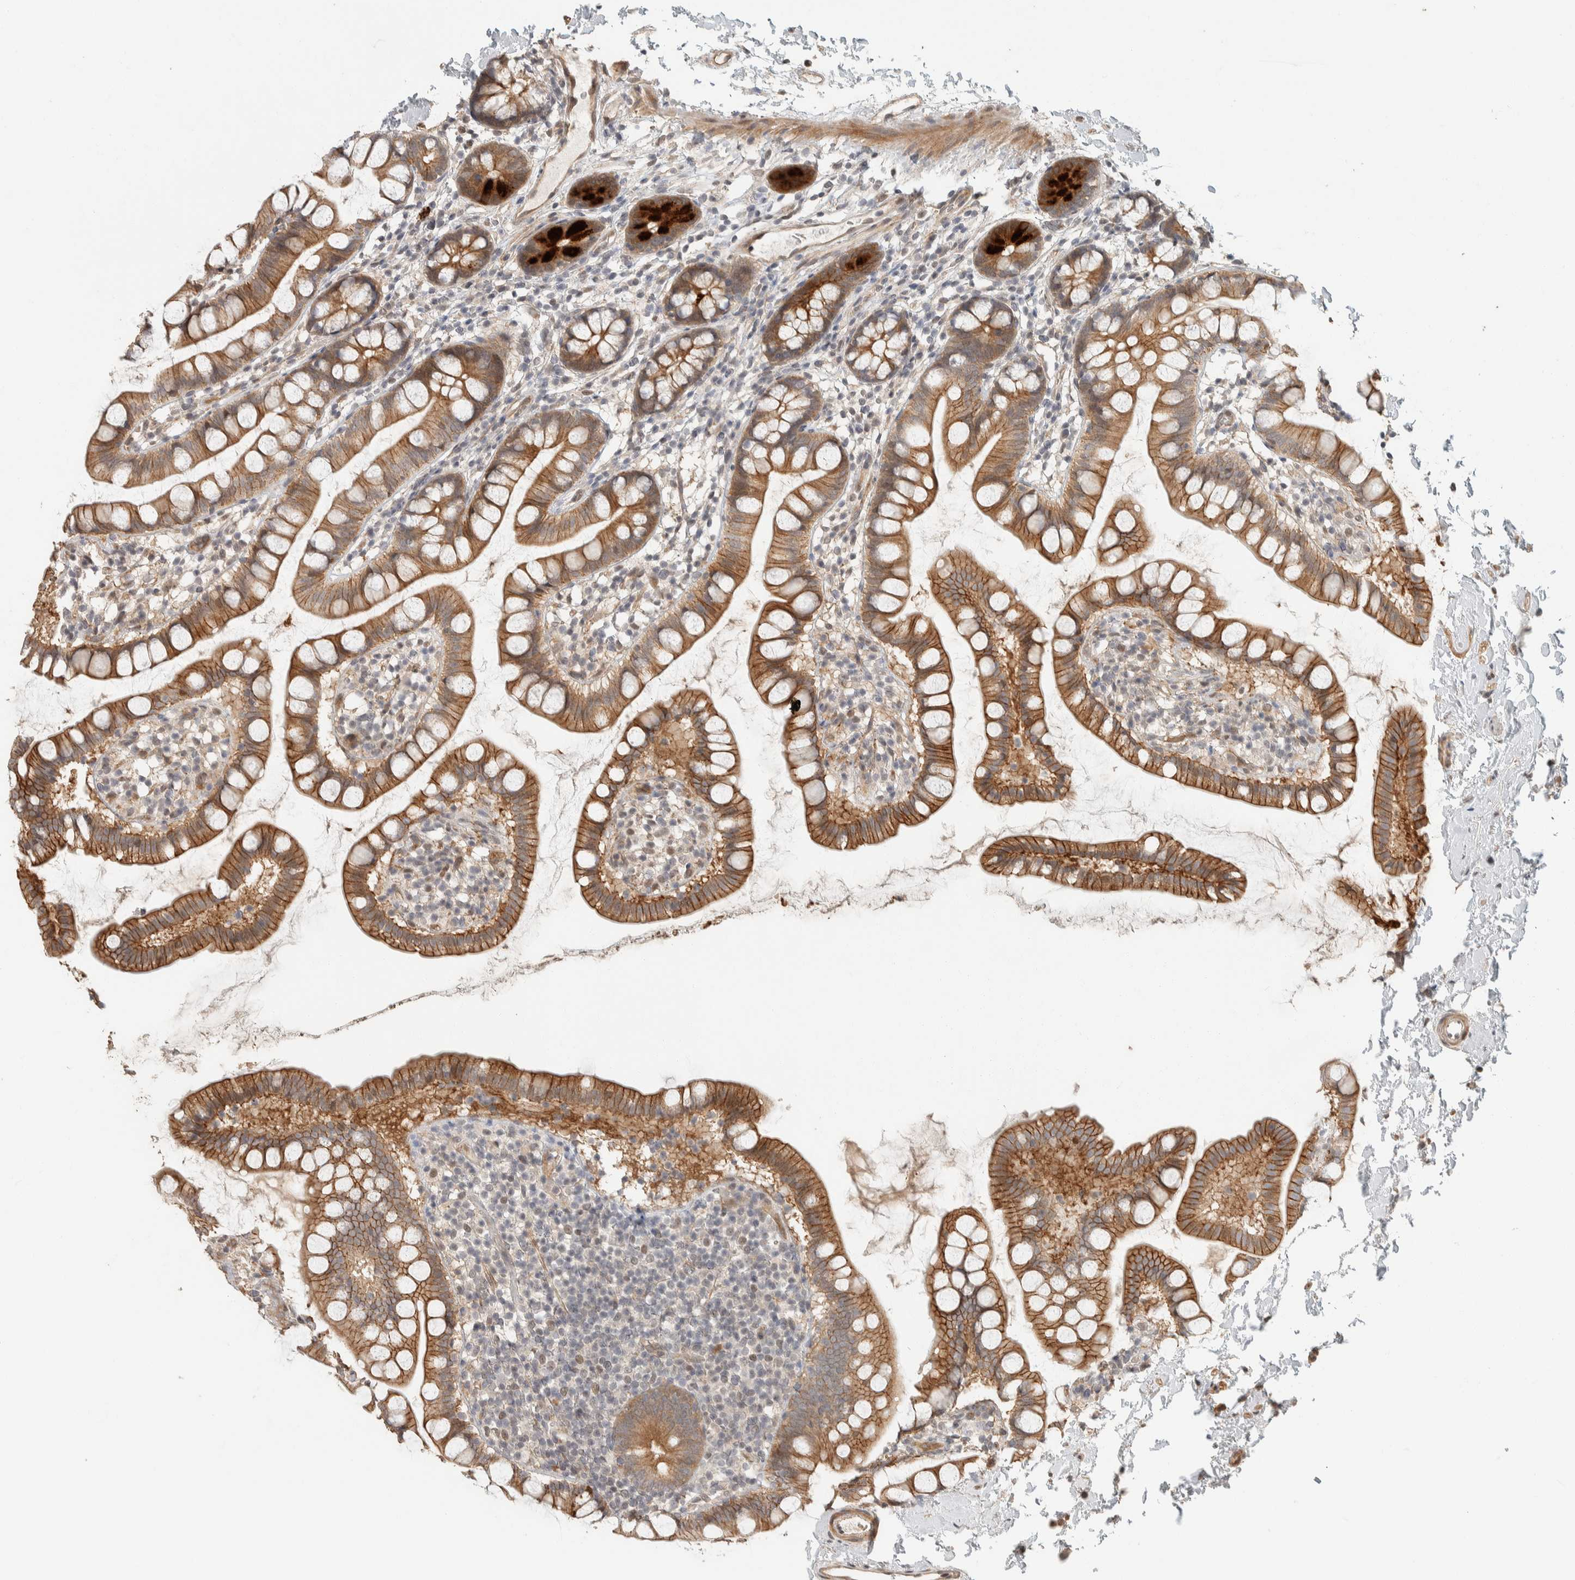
{"staining": {"intensity": "moderate", "quantity": ">75%", "location": "cytoplasmic/membranous"}, "tissue": "small intestine", "cell_type": "Glandular cells", "image_type": "normal", "snomed": [{"axis": "morphology", "description": "Normal tissue, NOS"}, {"axis": "topography", "description": "Small intestine"}], "caption": "Immunohistochemistry (IHC) staining of normal small intestine, which exhibits medium levels of moderate cytoplasmic/membranous positivity in about >75% of glandular cells indicating moderate cytoplasmic/membranous protein expression. The staining was performed using DAB (brown) for protein detection and nuclei were counterstained in hematoxylin (blue).", "gene": "ZBTB2", "patient": {"sex": "female", "age": 84}}